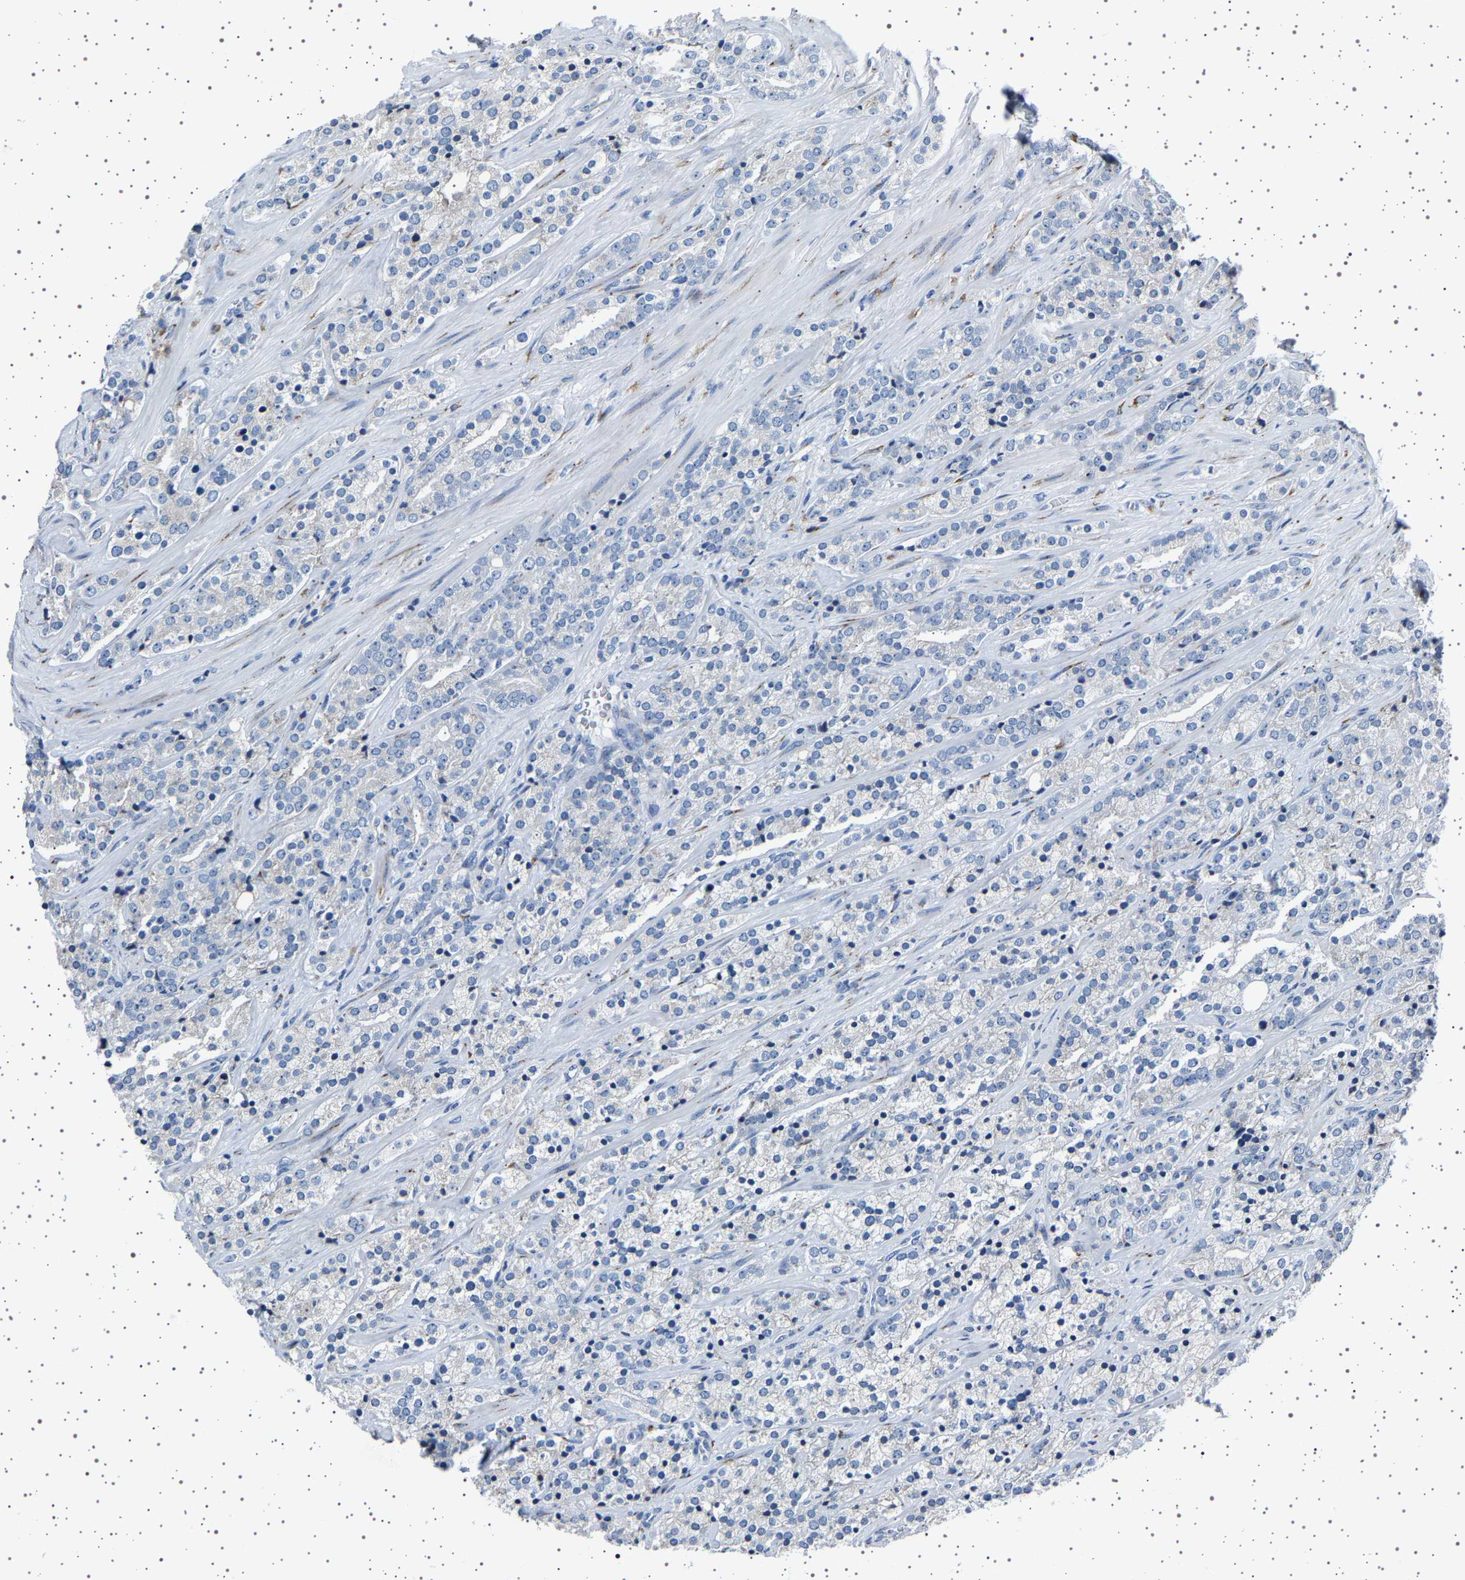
{"staining": {"intensity": "negative", "quantity": "none", "location": "none"}, "tissue": "prostate cancer", "cell_type": "Tumor cells", "image_type": "cancer", "snomed": [{"axis": "morphology", "description": "Adenocarcinoma, High grade"}, {"axis": "topography", "description": "Prostate"}], "caption": "Prostate adenocarcinoma (high-grade) was stained to show a protein in brown. There is no significant expression in tumor cells.", "gene": "FTCD", "patient": {"sex": "male", "age": 71}}